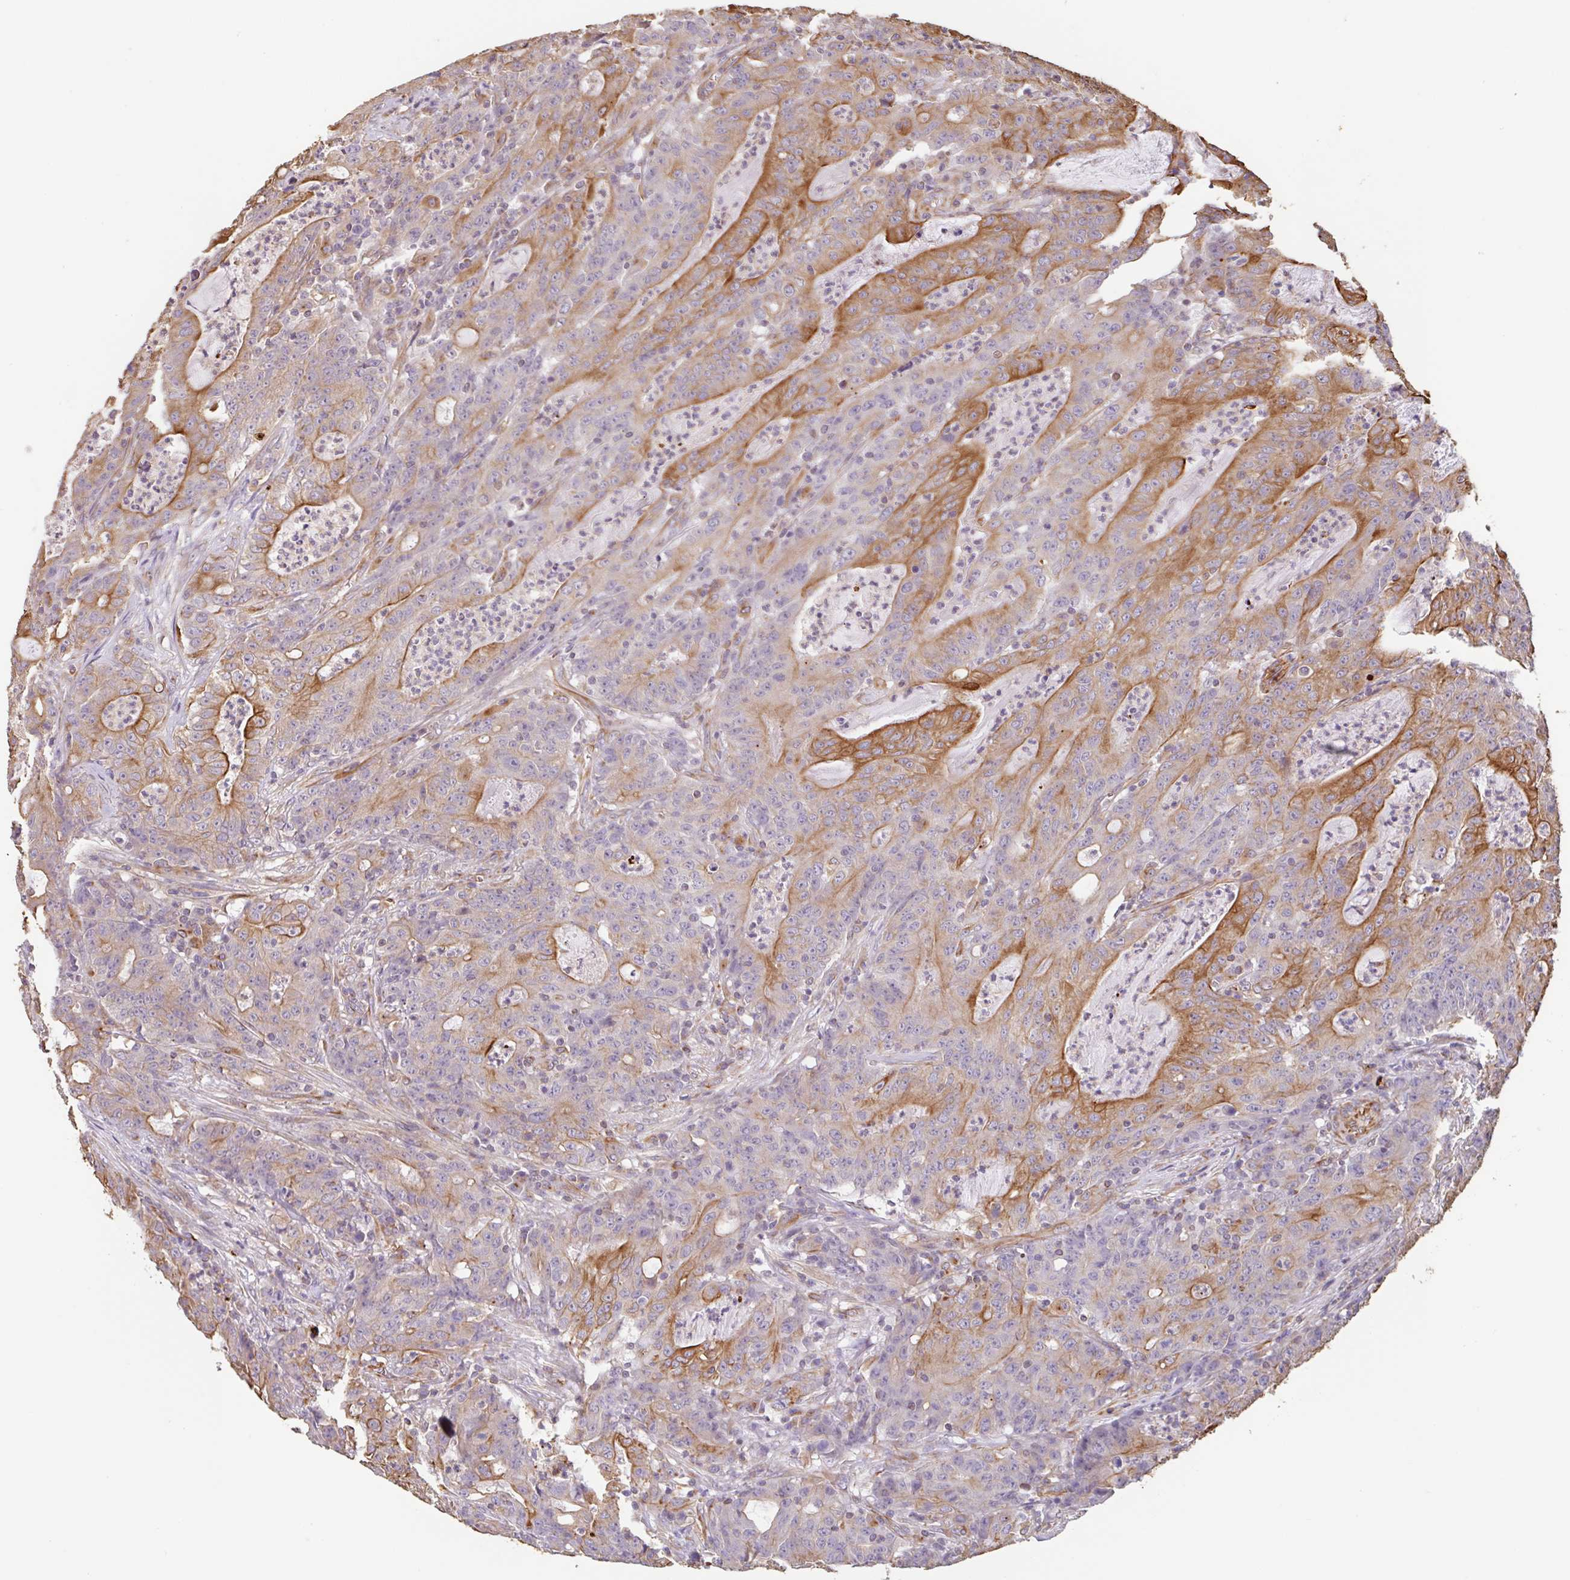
{"staining": {"intensity": "moderate", "quantity": "25%-75%", "location": "cytoplasmic/membranous"}, "tissue": "colorectal cancer", "cell_type": "Tumor cells", "image_type": "cancer", "snomed": [{"axis": "morphology", "description": "Adenocarcinoma, NOS"}, {"axis": "topography", "description": "Colon"}], "caption": "Moderate cytoplasmic/membranous protein positivity is seen in about 25%-75% of tumor cells in adenocarcinoma (colorectal).", "gene": "ZNF790", "patient": {"sex": "male", "age": 83}}